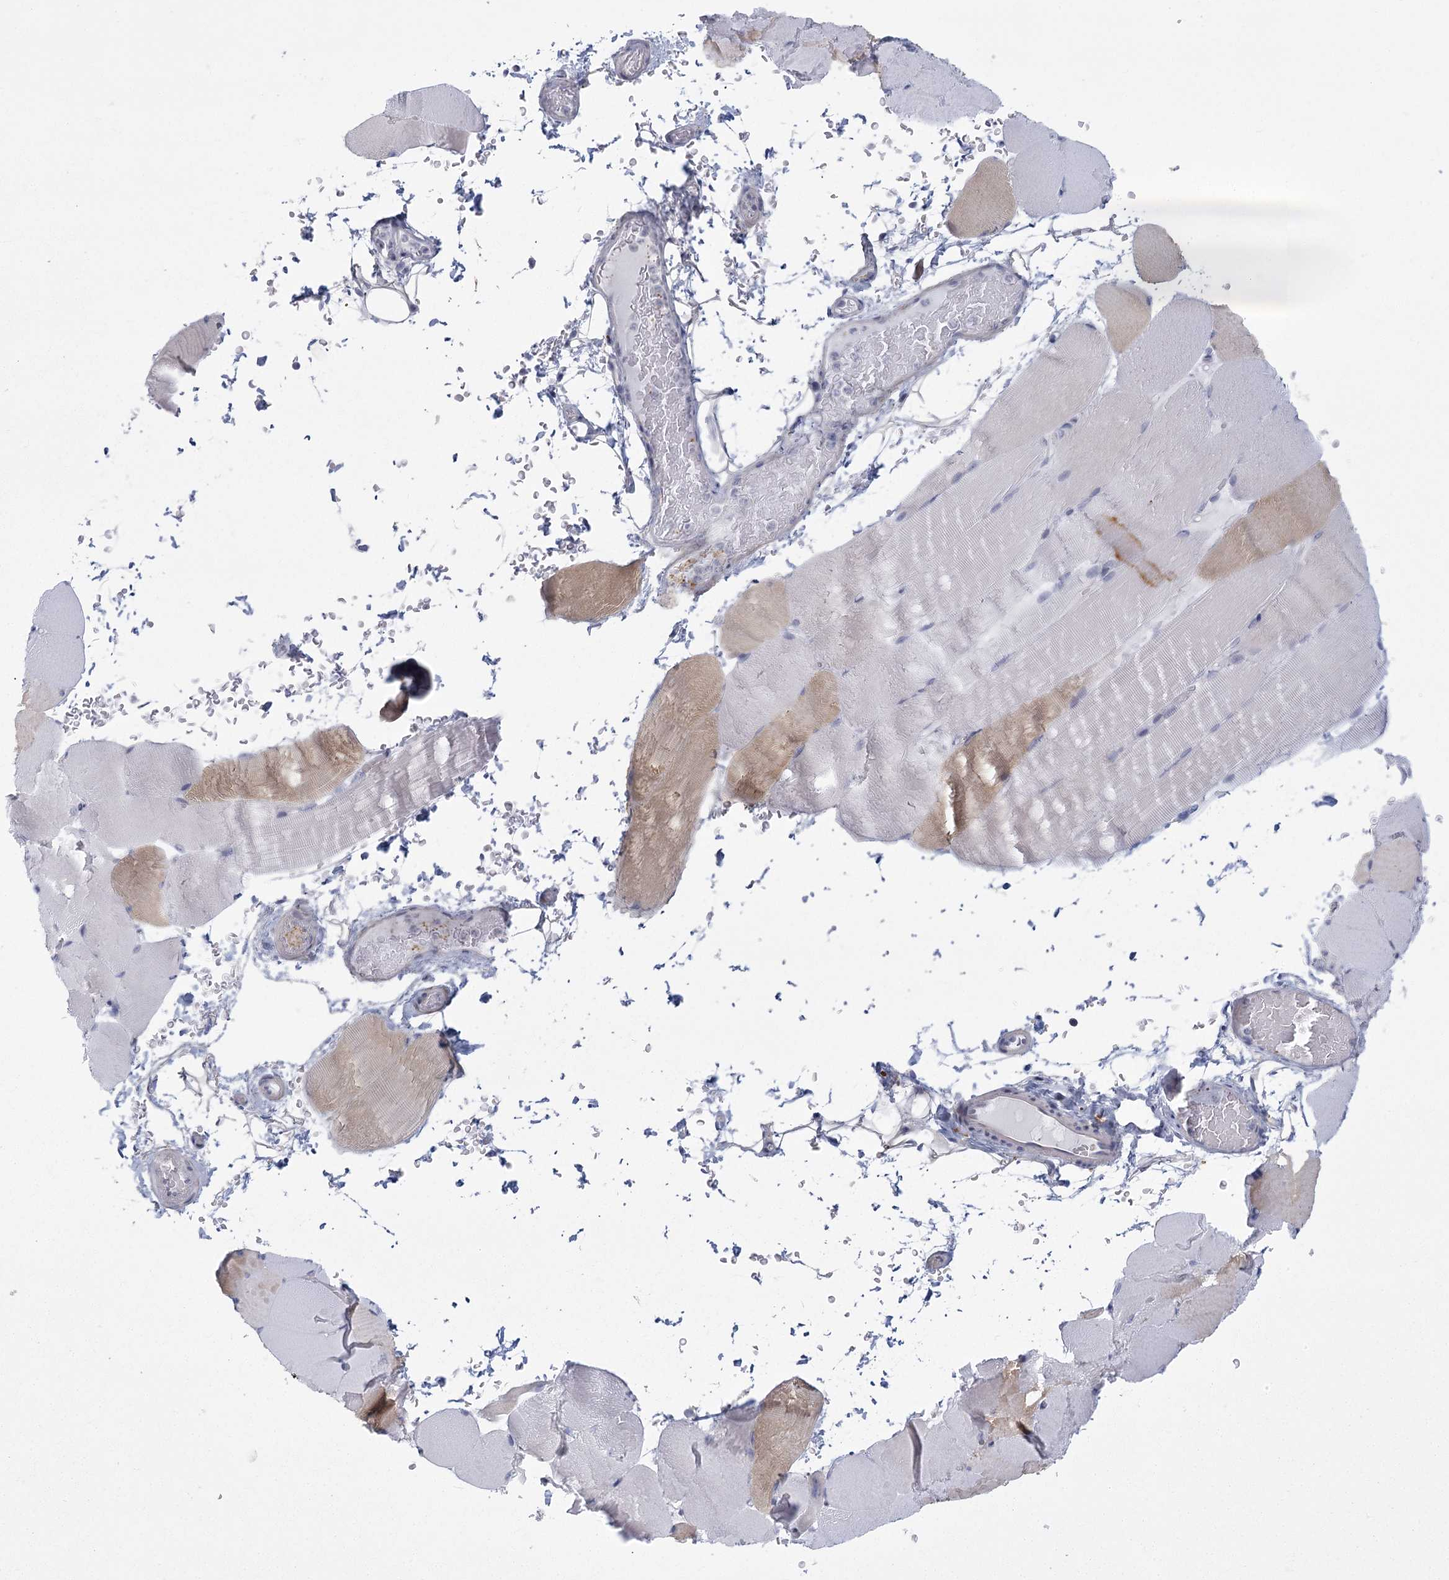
{"staining": {"intensity": "weak", "quantity": "25%-75%", "location": "cytoplasmic/membranous"}, "tissue": "skeletal muscle", "cell_type": "Myocytes", "image_type": "normal", "snomed": [{"axis": "morphology", "description": "Normal tissue, NOS"}, {"axis": "topography", "description": "Skeletal muscle"}, {"axis": "topography", "description": "Parathyroid gland"}], "caption": "The image demonstrates a brown stain indicating the presence of a protein in the cytoplasmic/membranous of myocytes in skeletal muscle.", "gene": "FAM76B", "patient": {"sex": "female", "age": 37}}